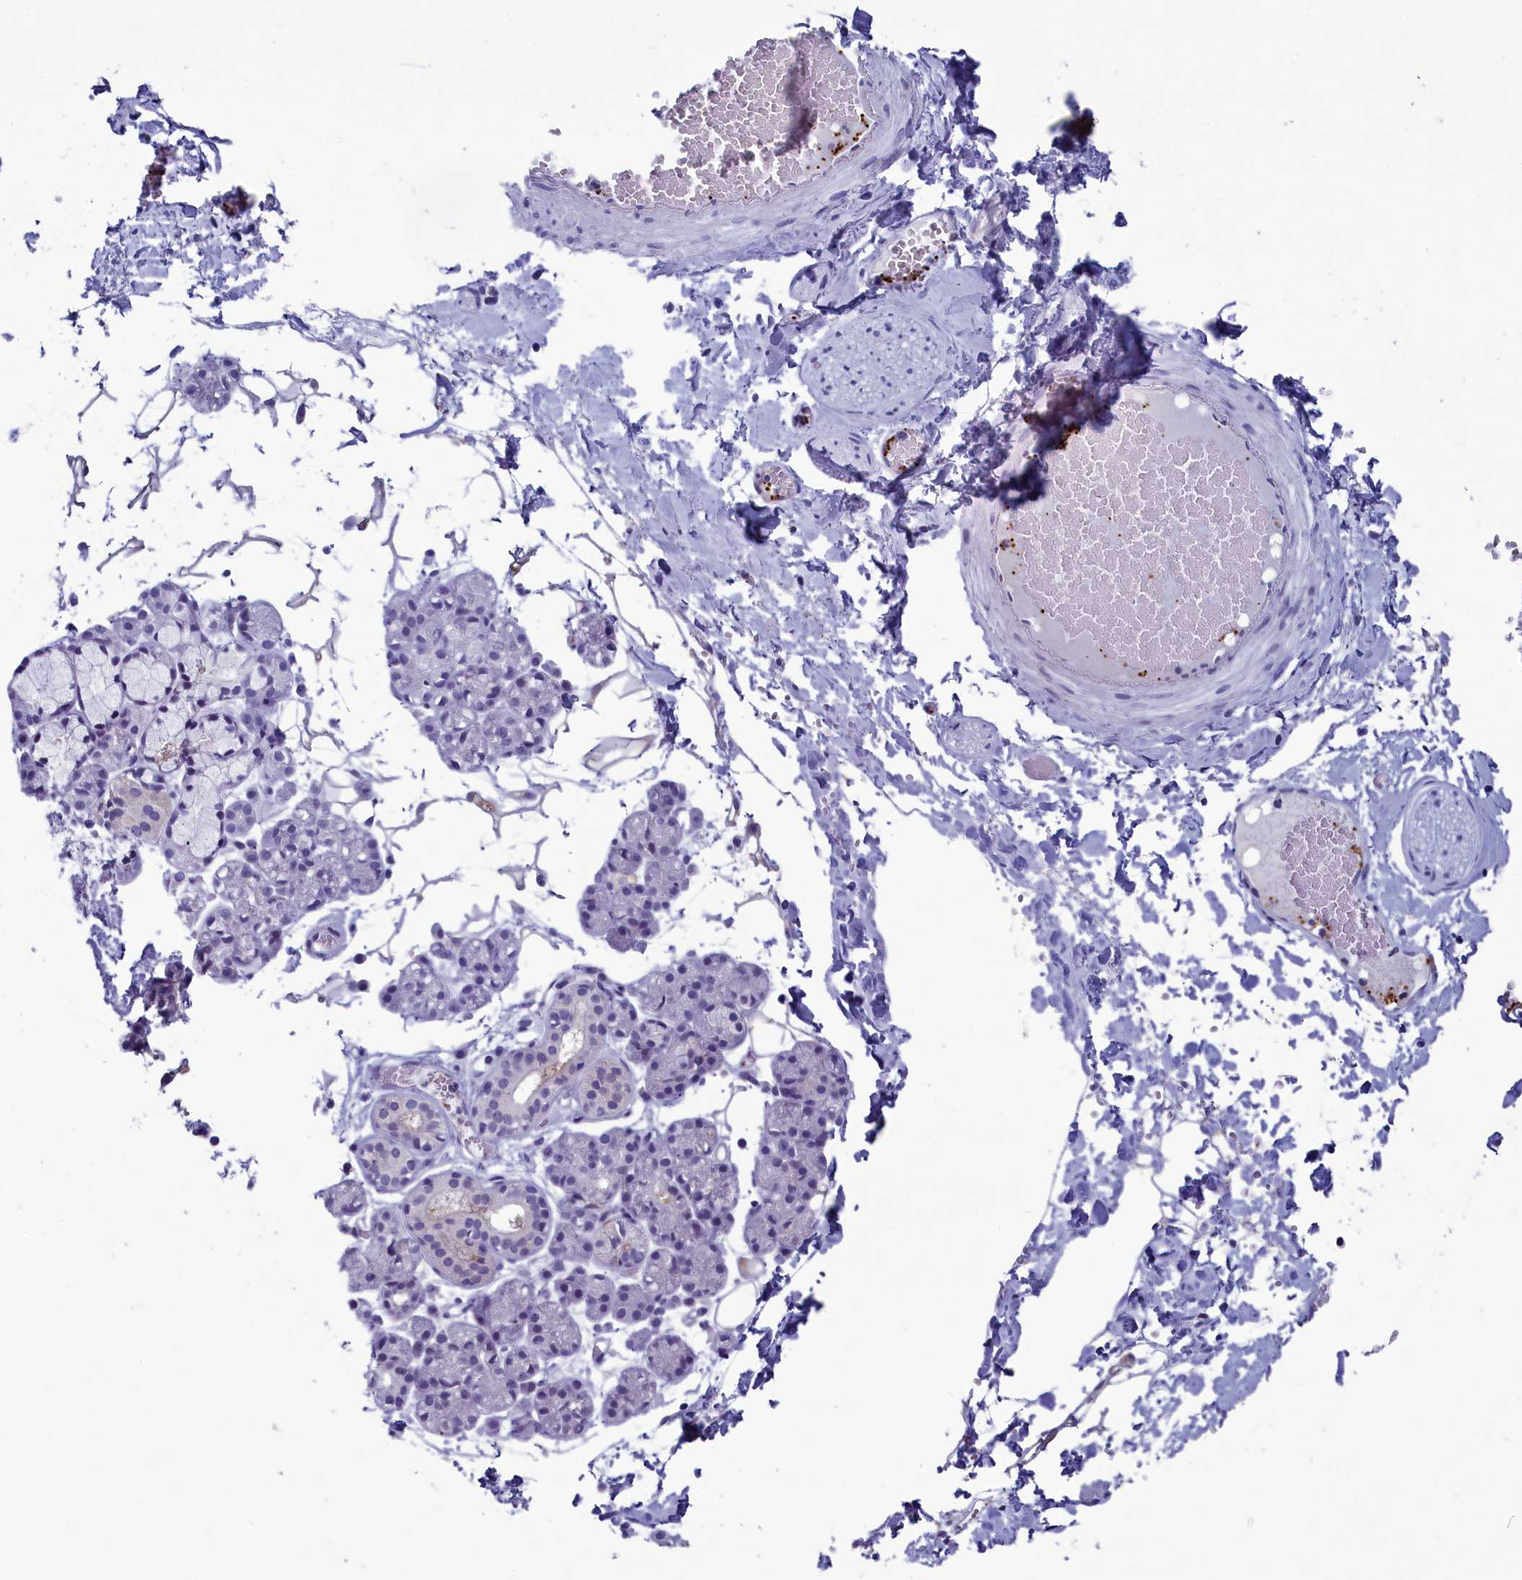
{"staining": {"intensity": "negative", "quantity": "none", "location": "none"}, "tissue": "salivary gland", "cell_type": "Glandular cells", "image_type": "normal", "snomed": [{"axis": "morphology", "description": "Normal tissue, NOS"}, {"axis": "topography", "description": "Salivary gland"}], "caption": "The photomicrograph demonstrates no staining of glandular cells in normal salivary gland.", "gene": "AIFM2", "patient": {"sex": "male", "age": 63}}